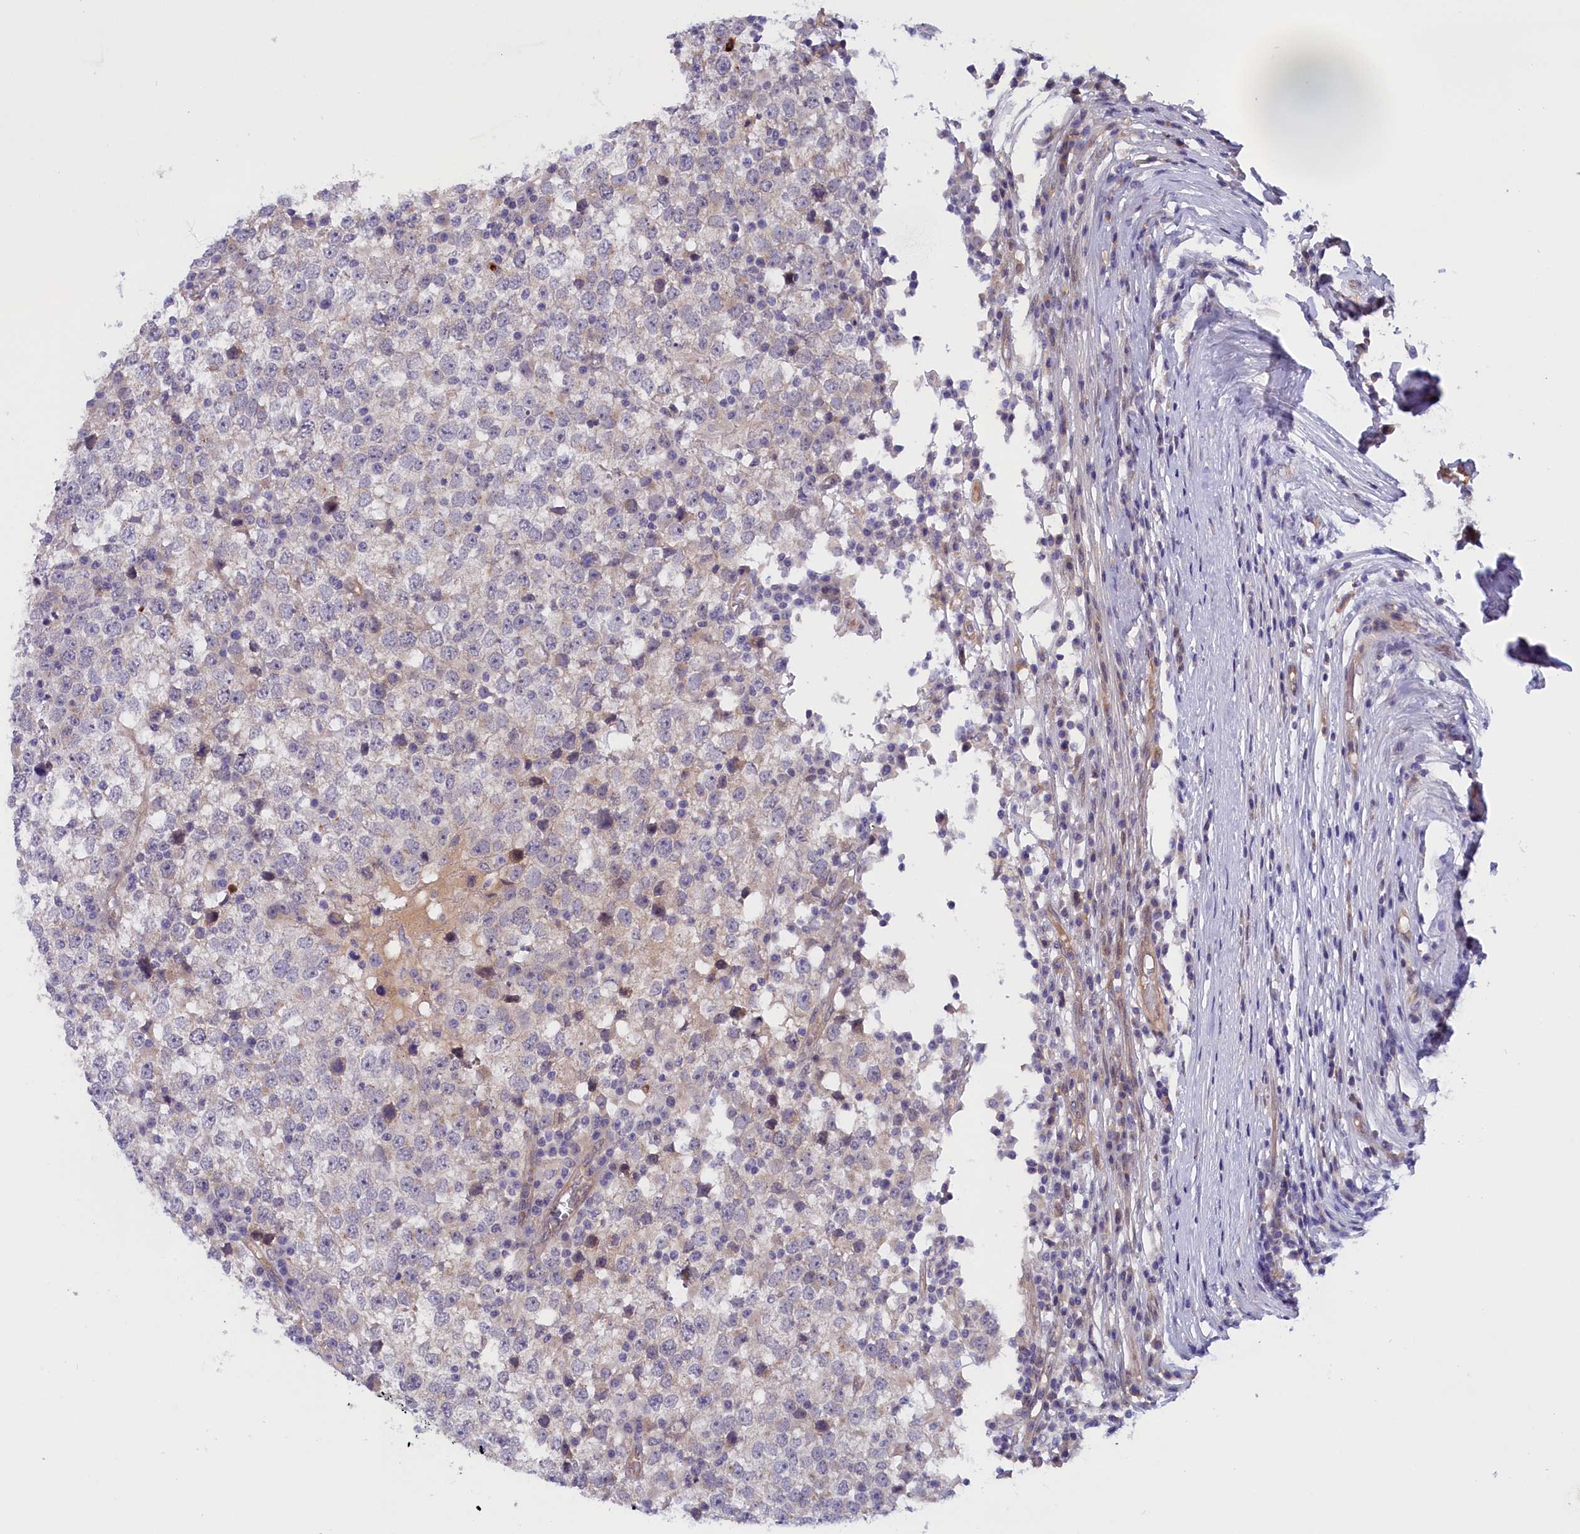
{"staining": {"intensity": "negative", "quantity": "none", "location": "none"}, "tissue": "testis cancer", "cell_type": "Tumor cells", "image_type": "cancer", "snomed": [{"axis": "morphology", "description": "Seminoma, NOS"}, {"axis": "topography", "description": "Testis"}], "caption": "Immunohistochemical staining of testis cancer (seminoma) displays no significant positivity in tumor cells.", "gene": "IGFALS", "patient": {"sex": "male", "age": 65}}